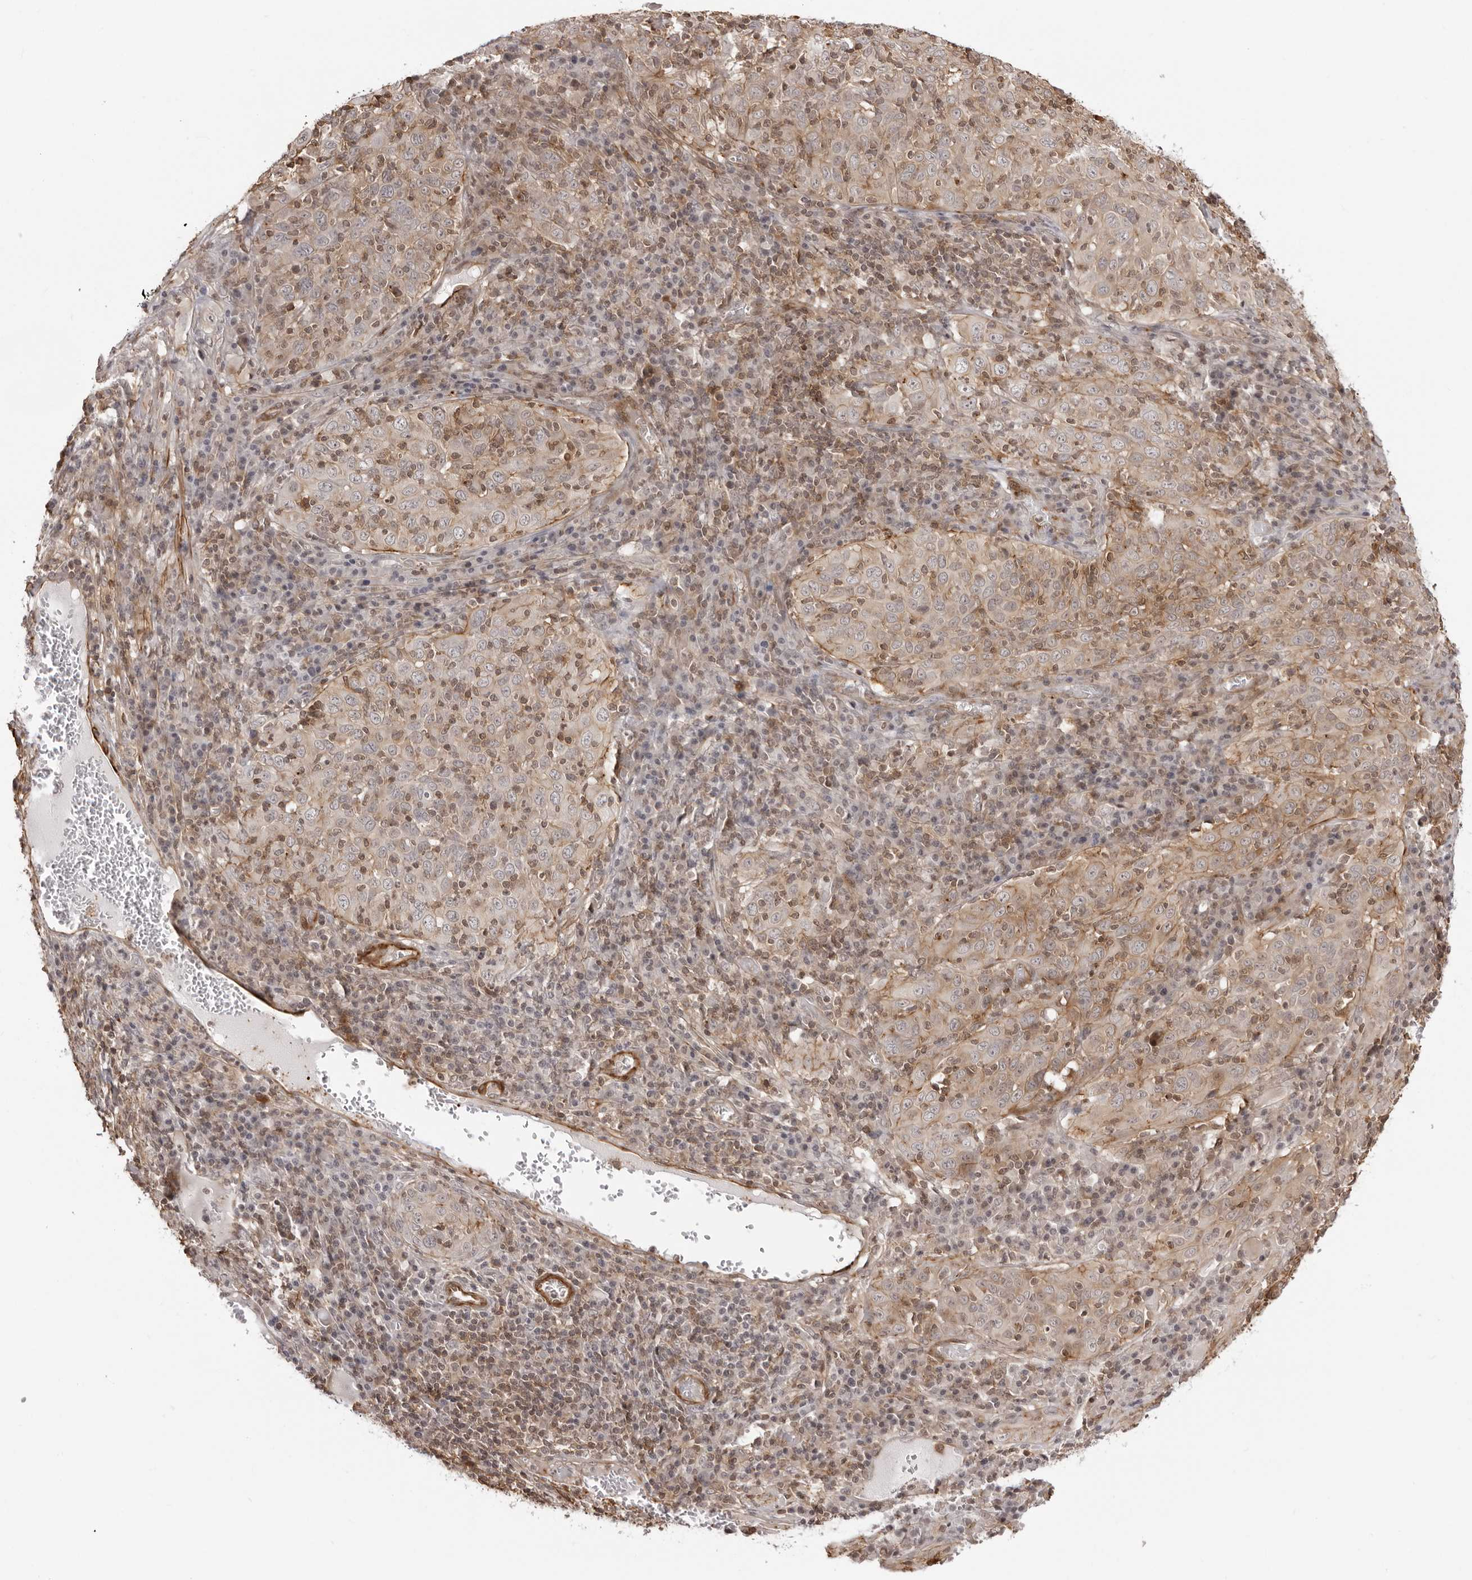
{"staining": {"intensity": "weak", "quantity": ">75%", "location": "cytoplasmic/membranous"}, "tissue": "cervical cancer", "cell_type": "Tumor cells", "image_type": "cancer", "snomed": [{"axis": "morphology", "description": "Squamous cell carcinoma, NOS"}, {"axis": "topography", "description": "Cervix"}], "caption": "Immunohistochemical staining of cervical cancer displays weak cytoplasmic/membranous protein positivity in approximately >75% of tumor cells.", "gene": "UNK", "patient": {"sex": "female", "age": 46}}